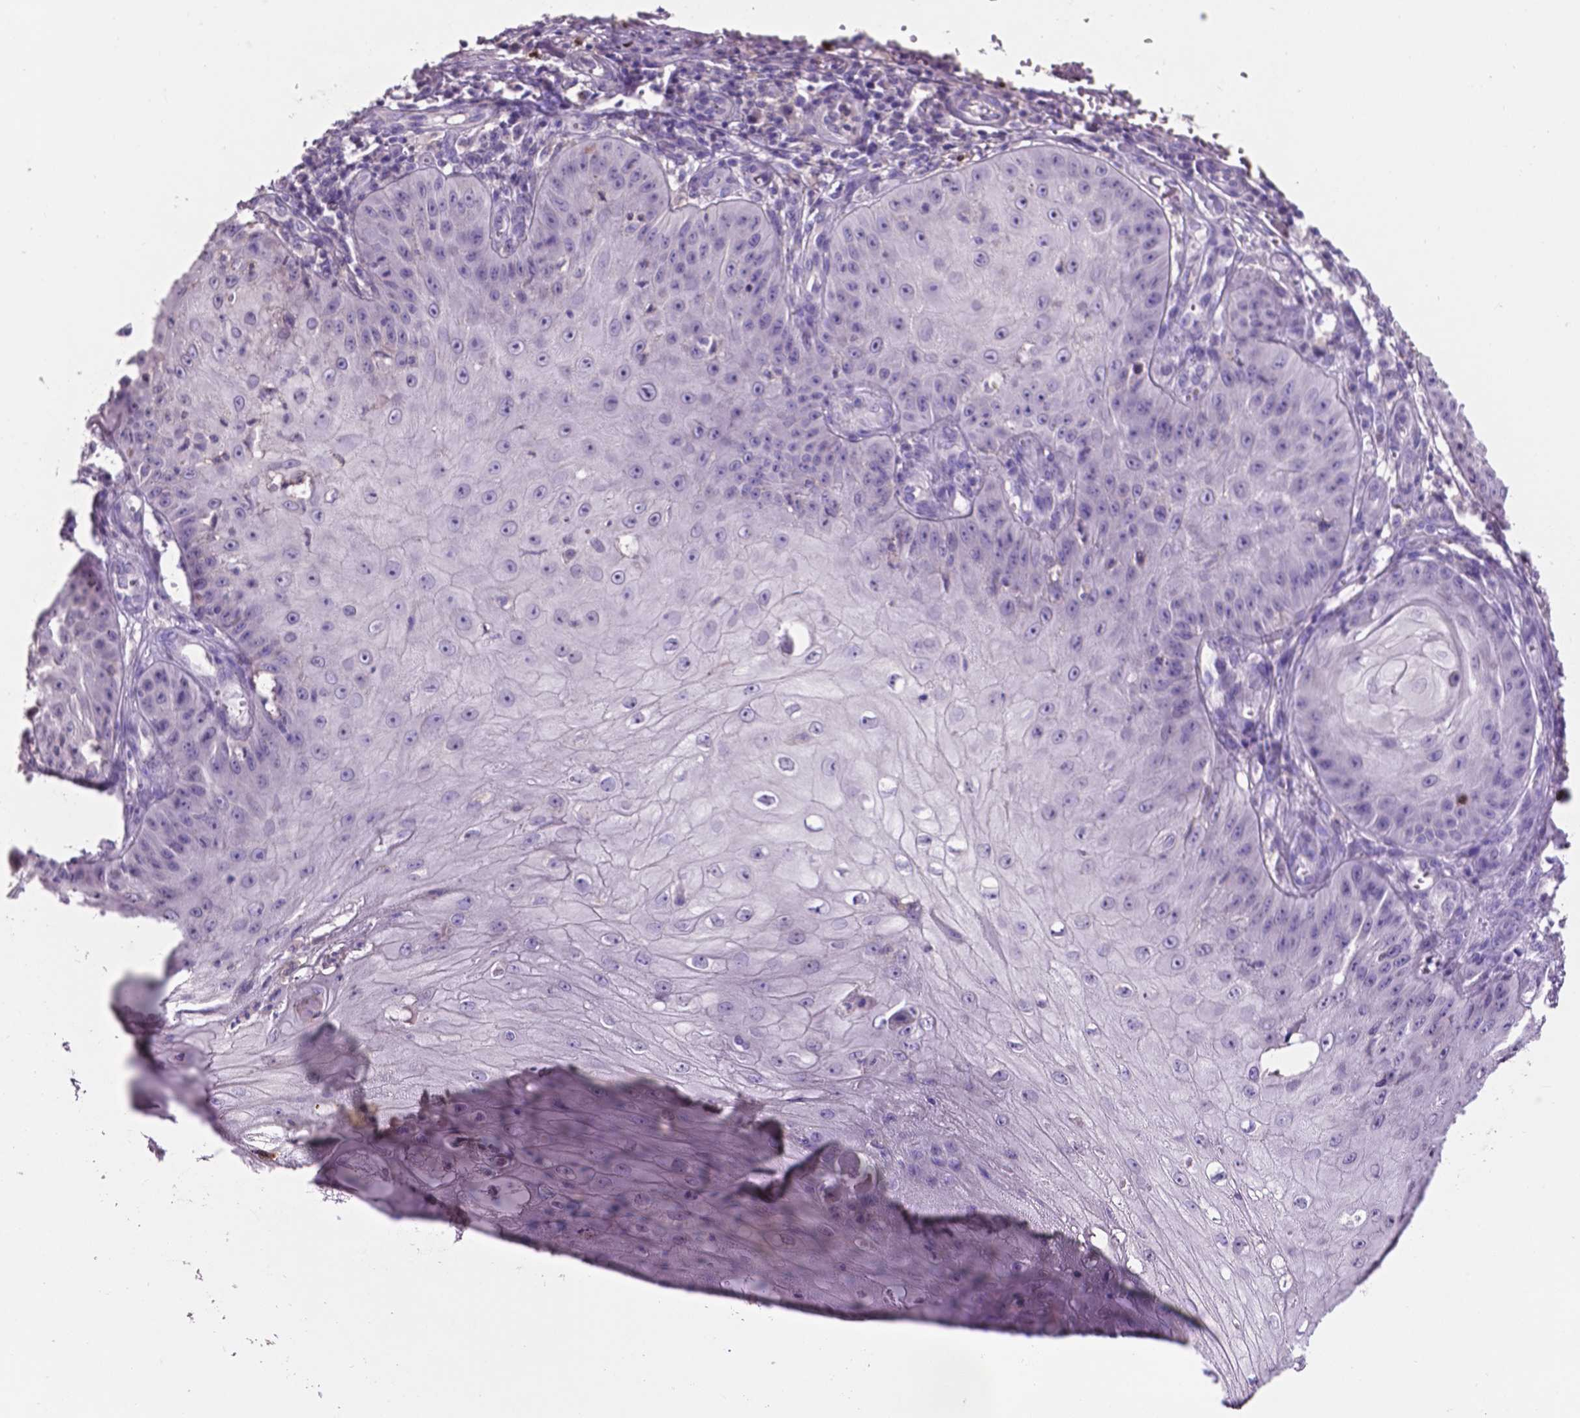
{"staining": {"intensity": "negative", "quantity": "none", "location": "none"}, "tissue": "skin cancer", "cell_type": "Tumor cells", "image_type": "cancer", "snomed": [{"axis": "morphology", "description": "Squamous cell carcinoma, NOS"}, {"axis": "topography", "description": "Skin"}], "caption": "IHC of human squamous cell carcinoma (skin) demonstrates no positivity in tumor cells.", "gene": "PLSCR1", "patient": {"sex": "male", "age": 70}}